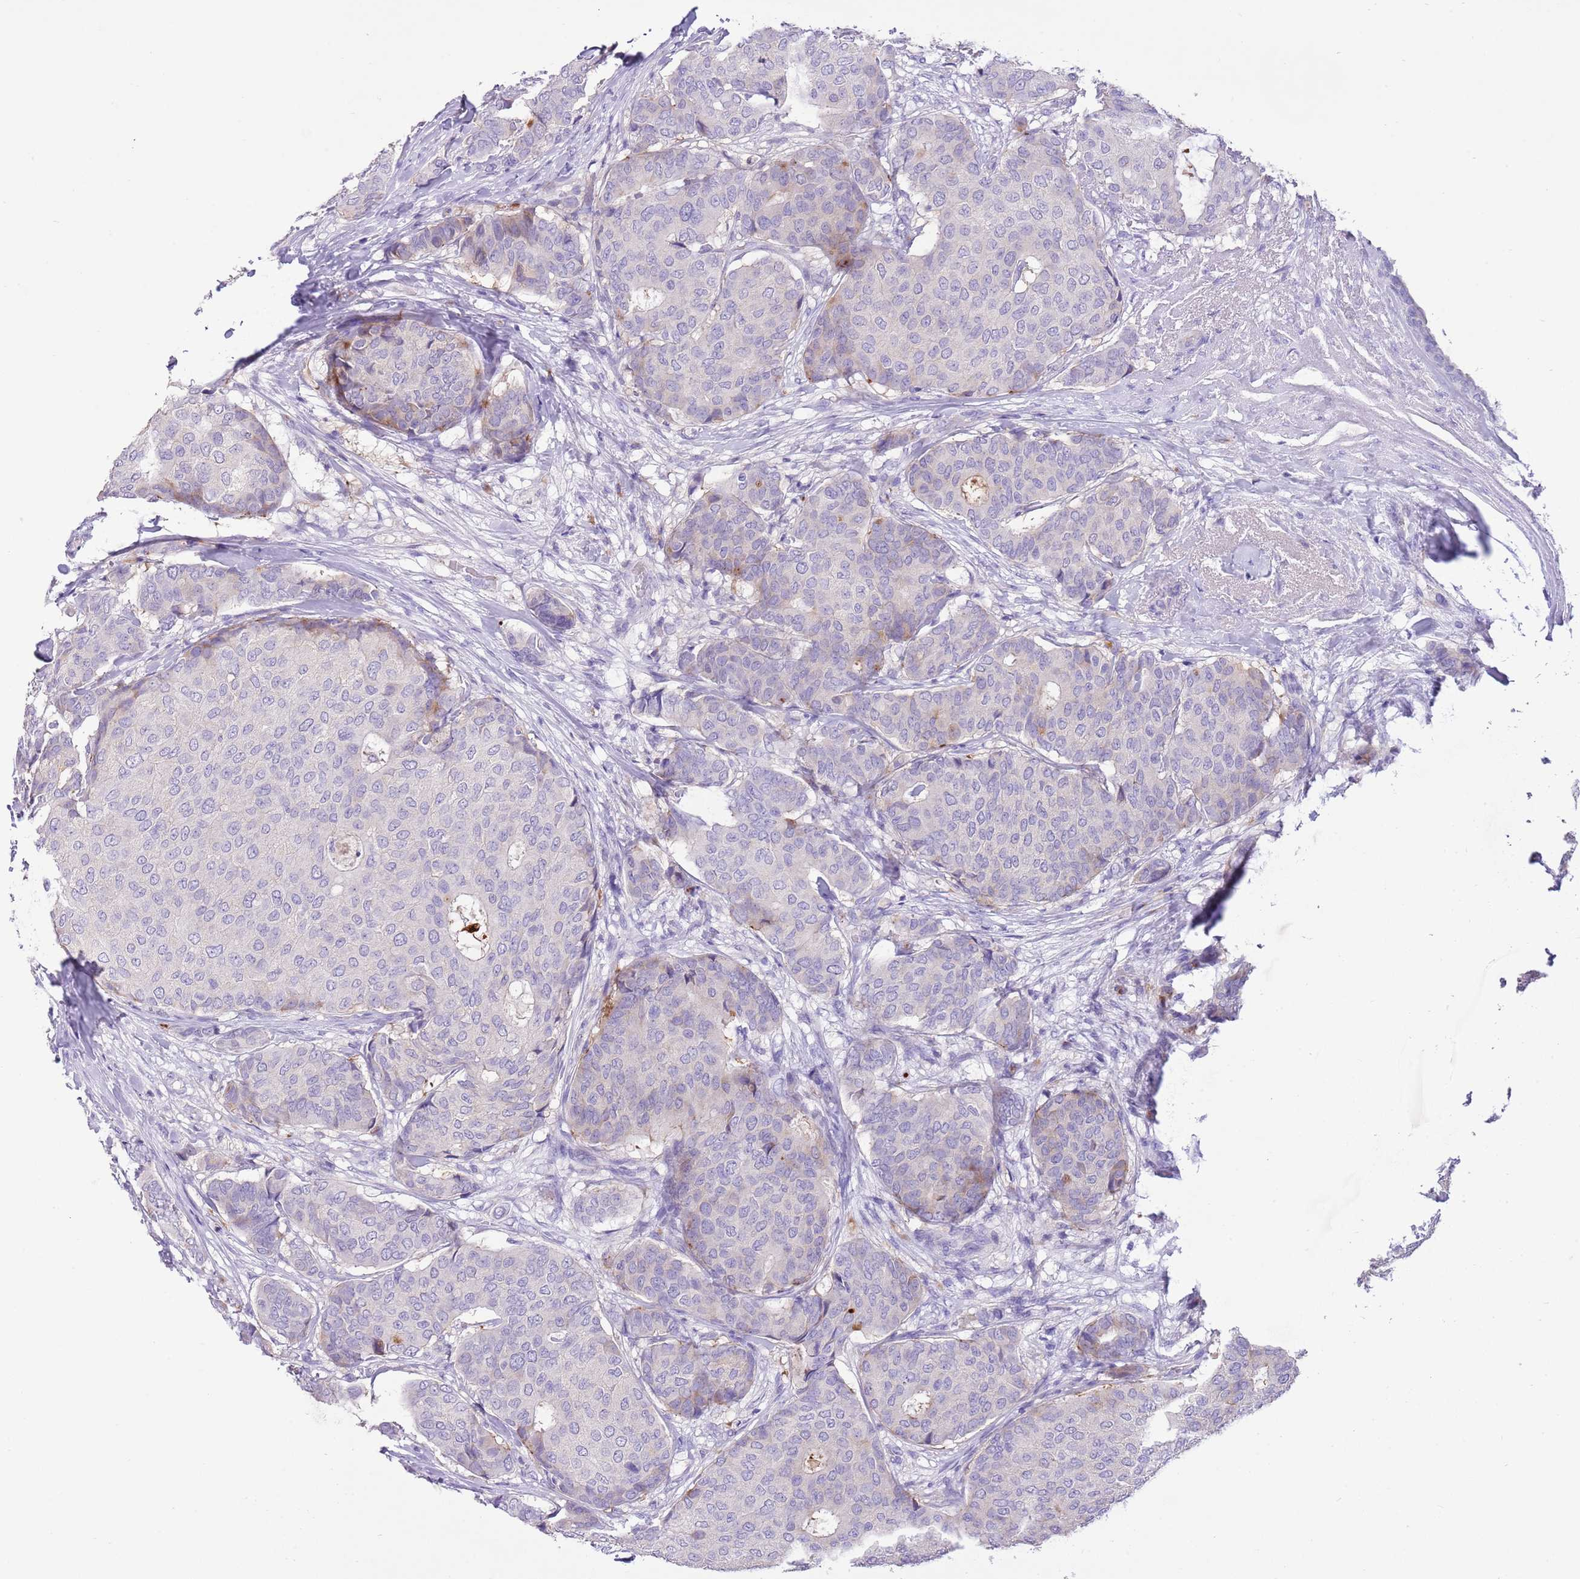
{"staining": {"intensity": "negative", "quantity": "none", "location": "none"}, "tissue": "breast cancer", "cell_type": "Tumor cells", "image_type": "cancer", "snomed": [{"axis": "morphology", "description": "Duct carcinoma"}, {"axis": "topography", "description": "Breast"}], "caption": "Immunohistochemical staining of invasive ductal carcinoma (breast) exhibits no significant staining in tumor cells. (Immunohistochemistry (ihc), brightfield microscopy, high magnification).", "gene": "CLEC2A", "patient": {"sex": "female", "age": 75}}